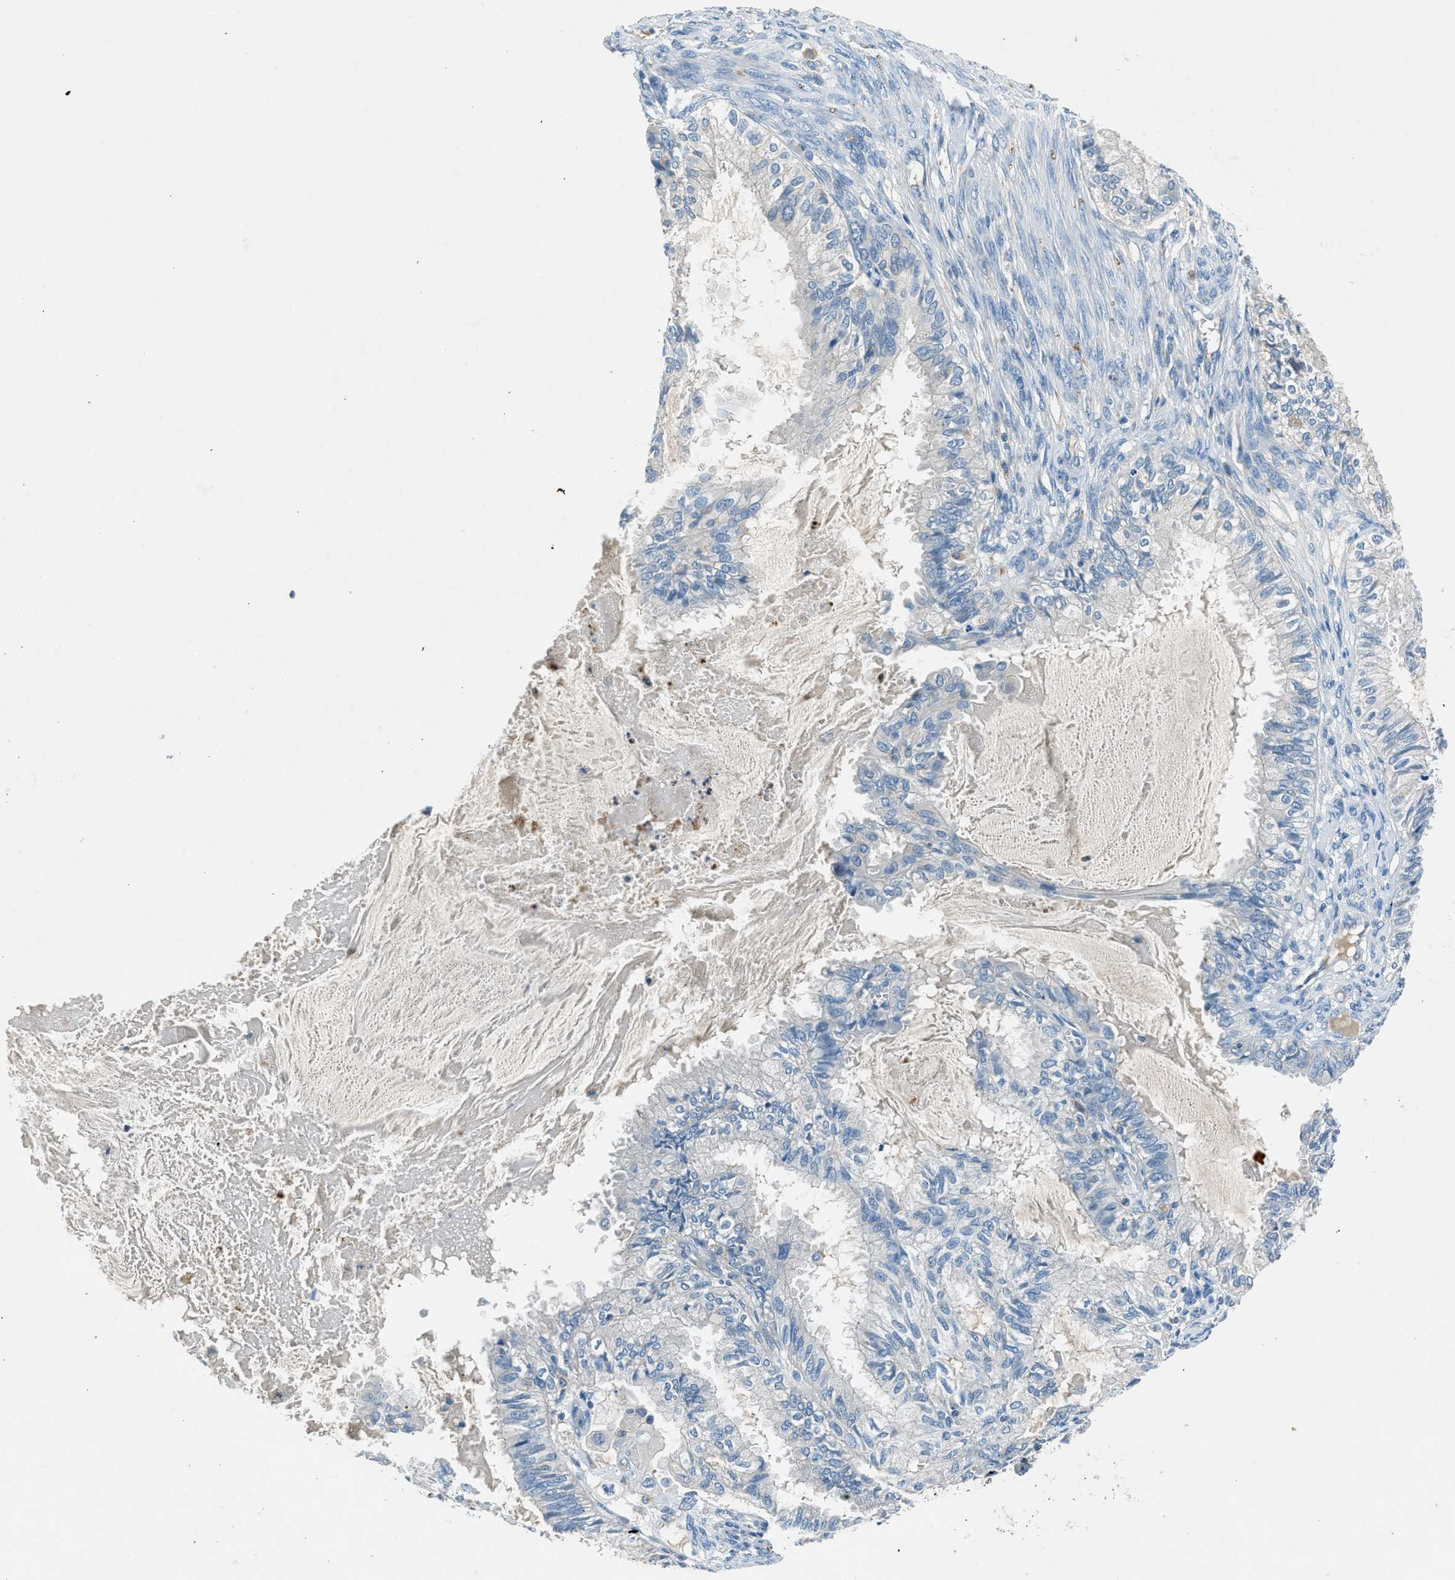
{"staining": {"intensity": "negative", "quantity": "none", "location": "none"}, "tissue": "cervical cancer", "cell_type": "Tumor cells", "image_type": "cancer", "snomed": [{"axis": "morphology", "description": "Normal tissue, NOS"}, {"axis": "morphology", "description": "Adenocarcinoma, NOS"}, {"axis": "topography", "description": "Cervix"}, {"axis": "topography", "description": "Endometrium"}], "caption": "An image of cervical cancer stained for a protein displays no brown staining in tumor cells. (Brightfield microscopy of DAB (3,3'-diaminobenzidine) immunohistochemistry at high magnification).", "gene": "BMP1", "patient": {"sex": "female", "age": 86}}